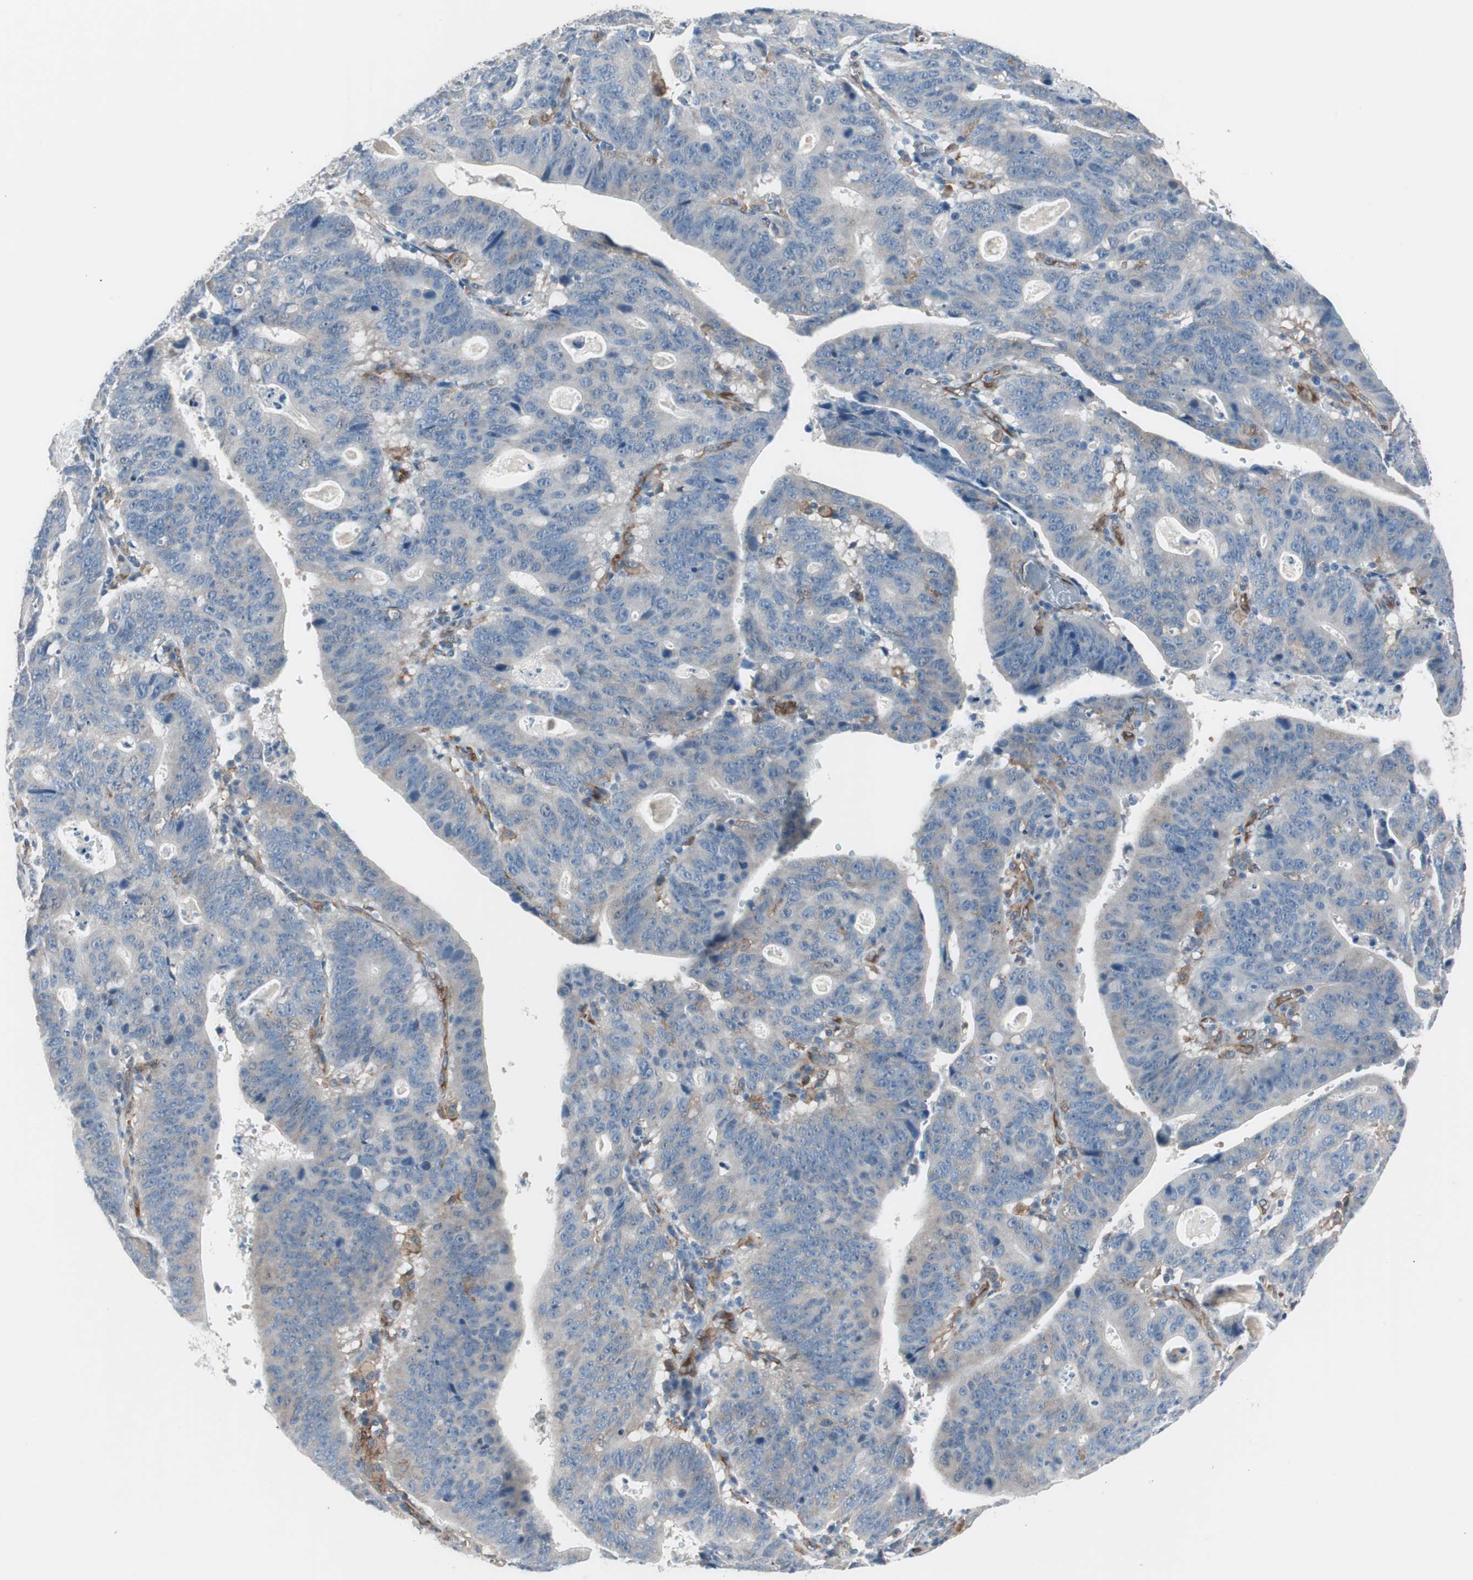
{"staining": {"intensity": "moderate", "quantity": "<25%", "location": "cytoplasmic/membranous"}, "tissue": "stomach cancer", "cell_type": "Tumor cells", "image_type": "cancer", "snomed": [{"axis": "morphology", "description": "Adenocarcinoma, NOS"}, {"axis": "topography", "description": "Stomach"}], "caption": "Stomach cancer (adenocarcinoma) stained with a protein marker exhibits moderate staining in tumor cells.", "gene": "SWAP70", "patient": {"sex": "male", "age": 59}}